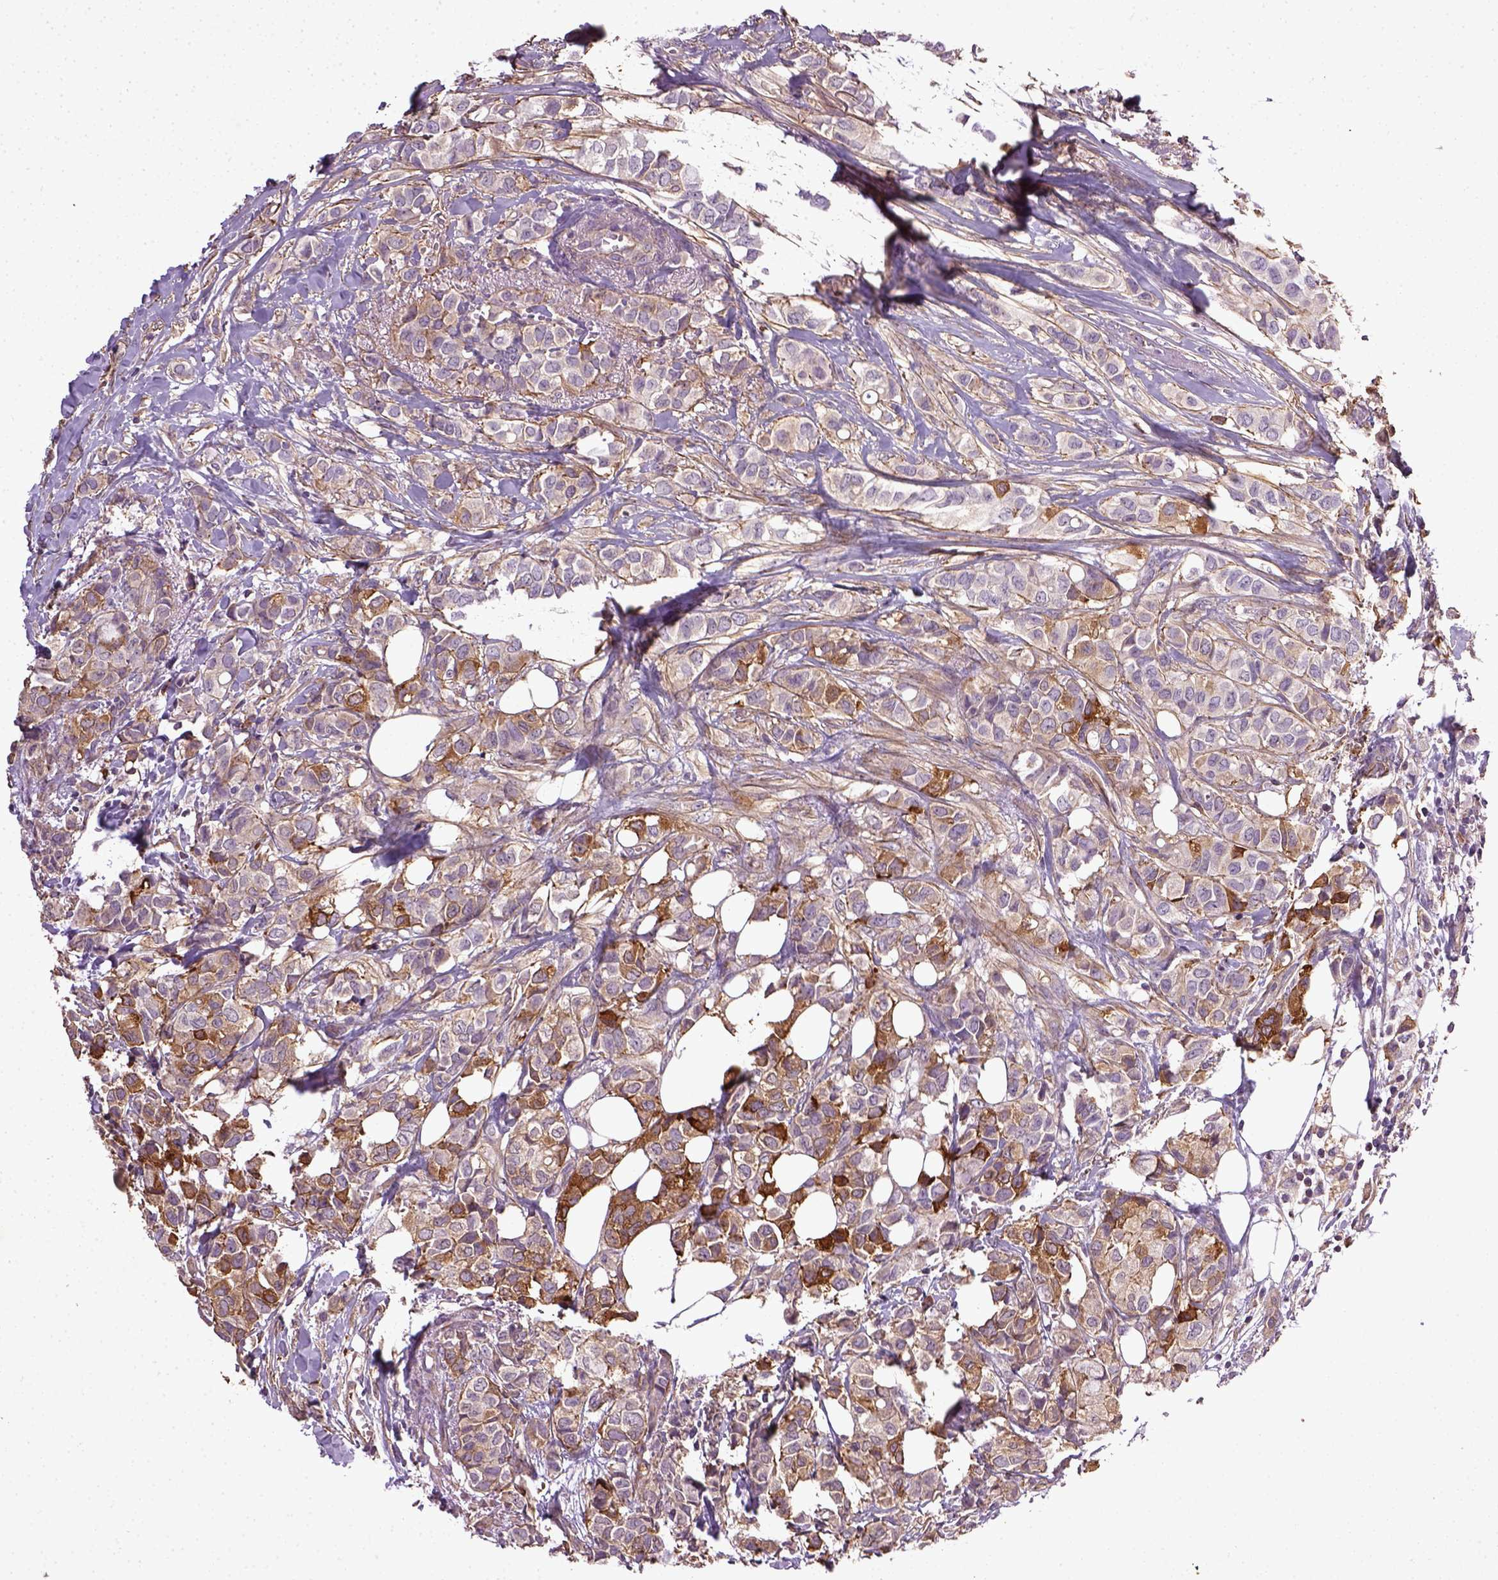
{"staining": {"intensity": "moderate", "quantity": ">75%", "location": "cytoplasmic/membranous"}, "tissue": "breast cancer", "cell_type": "Tumor cells", "image_type": "cancer", "snomed": [{"axis": "morphology", "description": "Duct carcinoma"}, {"axis": "topography", "description": "Breast"}], "caption": "Moderate cytoplasmic/membranous protein positivity is identified in about >75% of tumor cells in breast cancer (intraductal carcinoma). (Brightfield microscopy of DAB IHC at high magnification).", "gene": "TPRG1", "patient": {"sex": "female", "age": 85}}